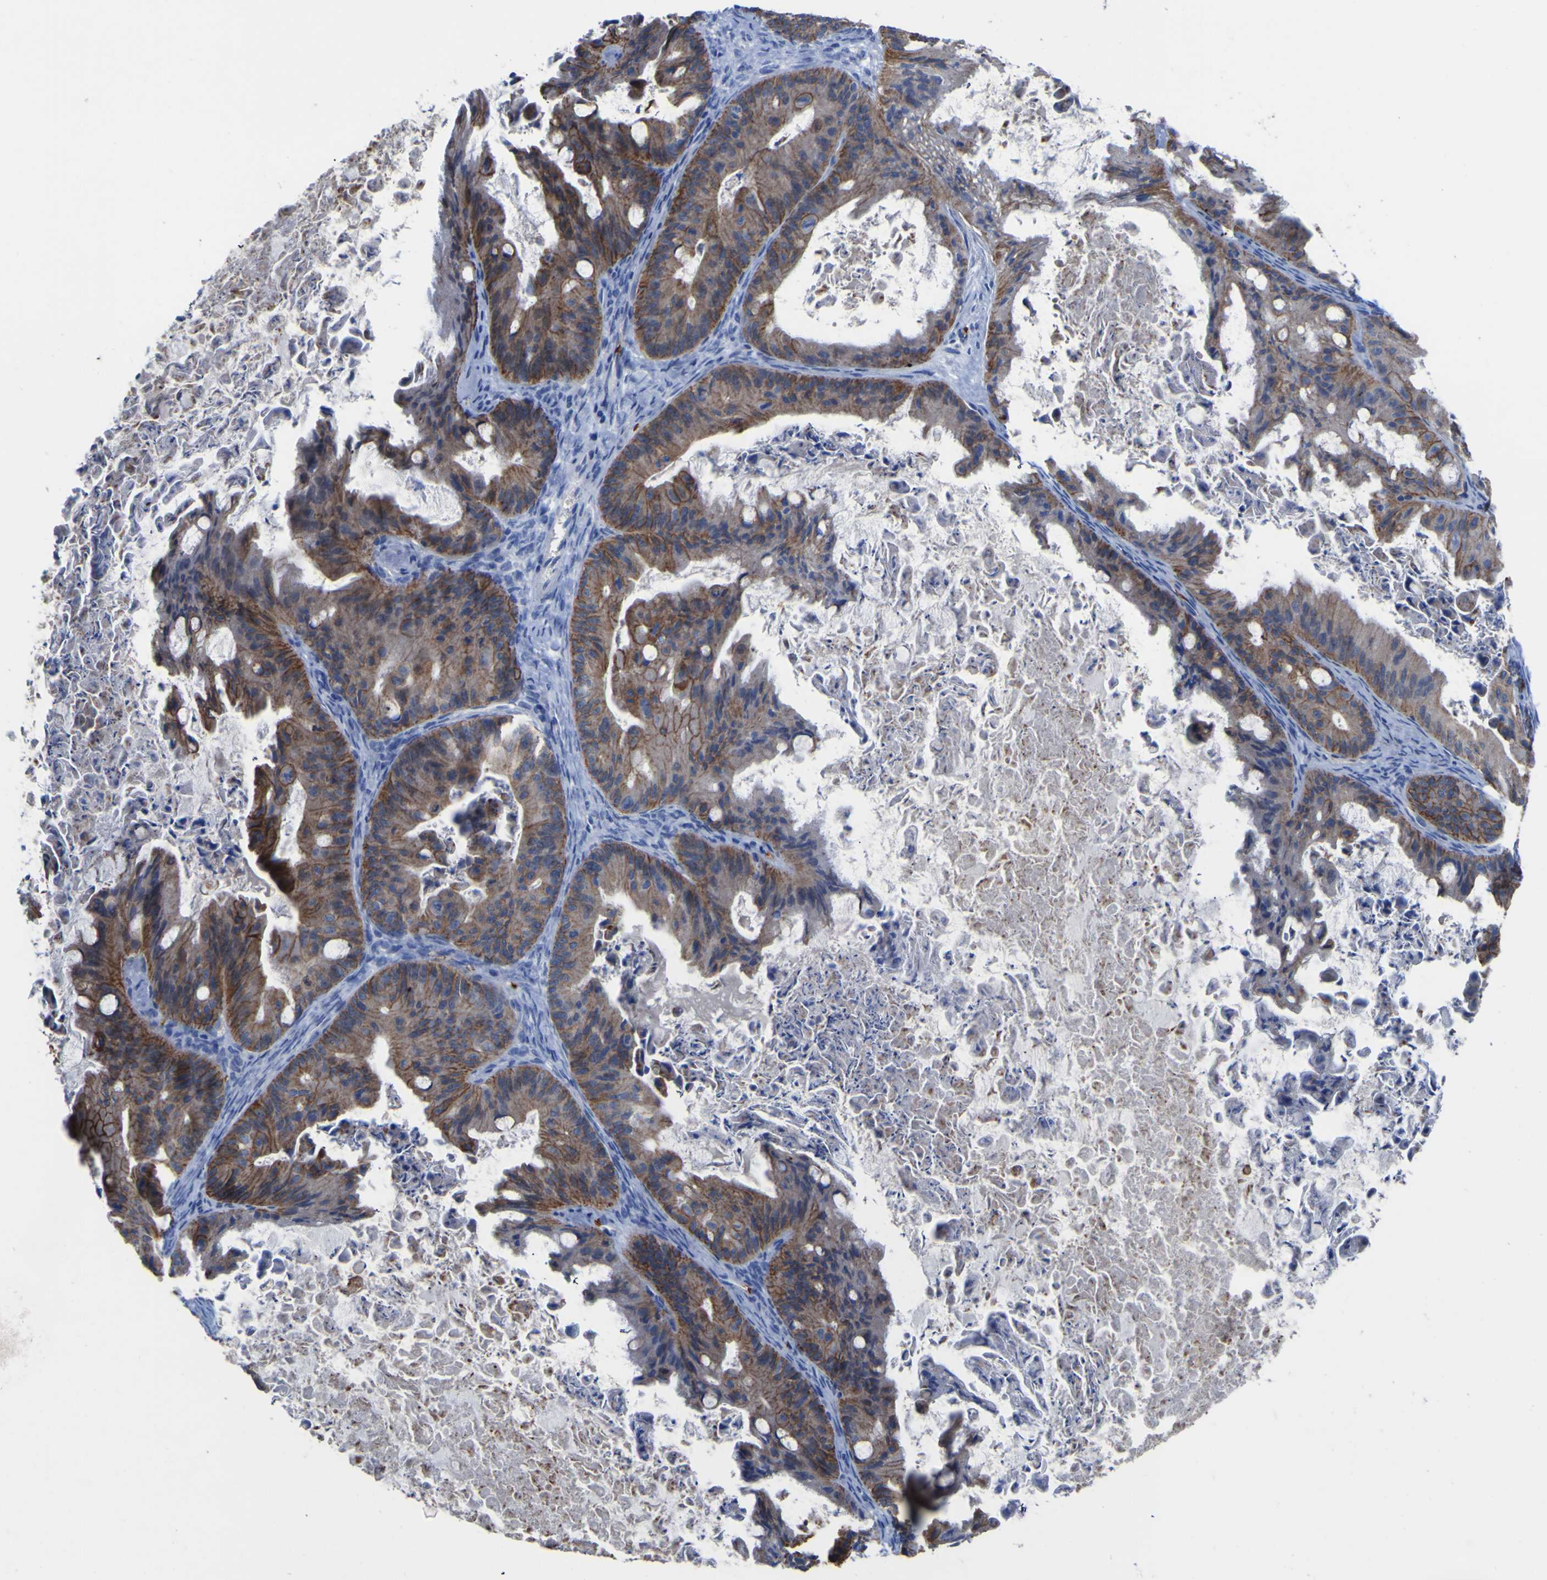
{"staining": {"intensity": "moderate", "quantity": ">75%", "location": "cytoplasmic/membranous"}, "tissue": "ovarian cancer", "cell_type": "Tumor cells", "image_type": "cancer", "snomed": [{"axis": "morphology", "description": "Cystadenocarcinoma, mucinous, NOS"}, {"axis": "topography", "description": "Ovary"}], "caption": "High-magnification brightfield microscopy of mucinous cystadenocarcinoma (ovarian) stained with DAB (3,3'-diaminobenzidine) (brown) and counterstained with hematoxylin (blue). tumor cells exhibit moderate cytoplasmic/membranous positivity is seen in about>75% of cells.", "gene": "GCM1", "patient": {"sex": "female", "age": 37}}